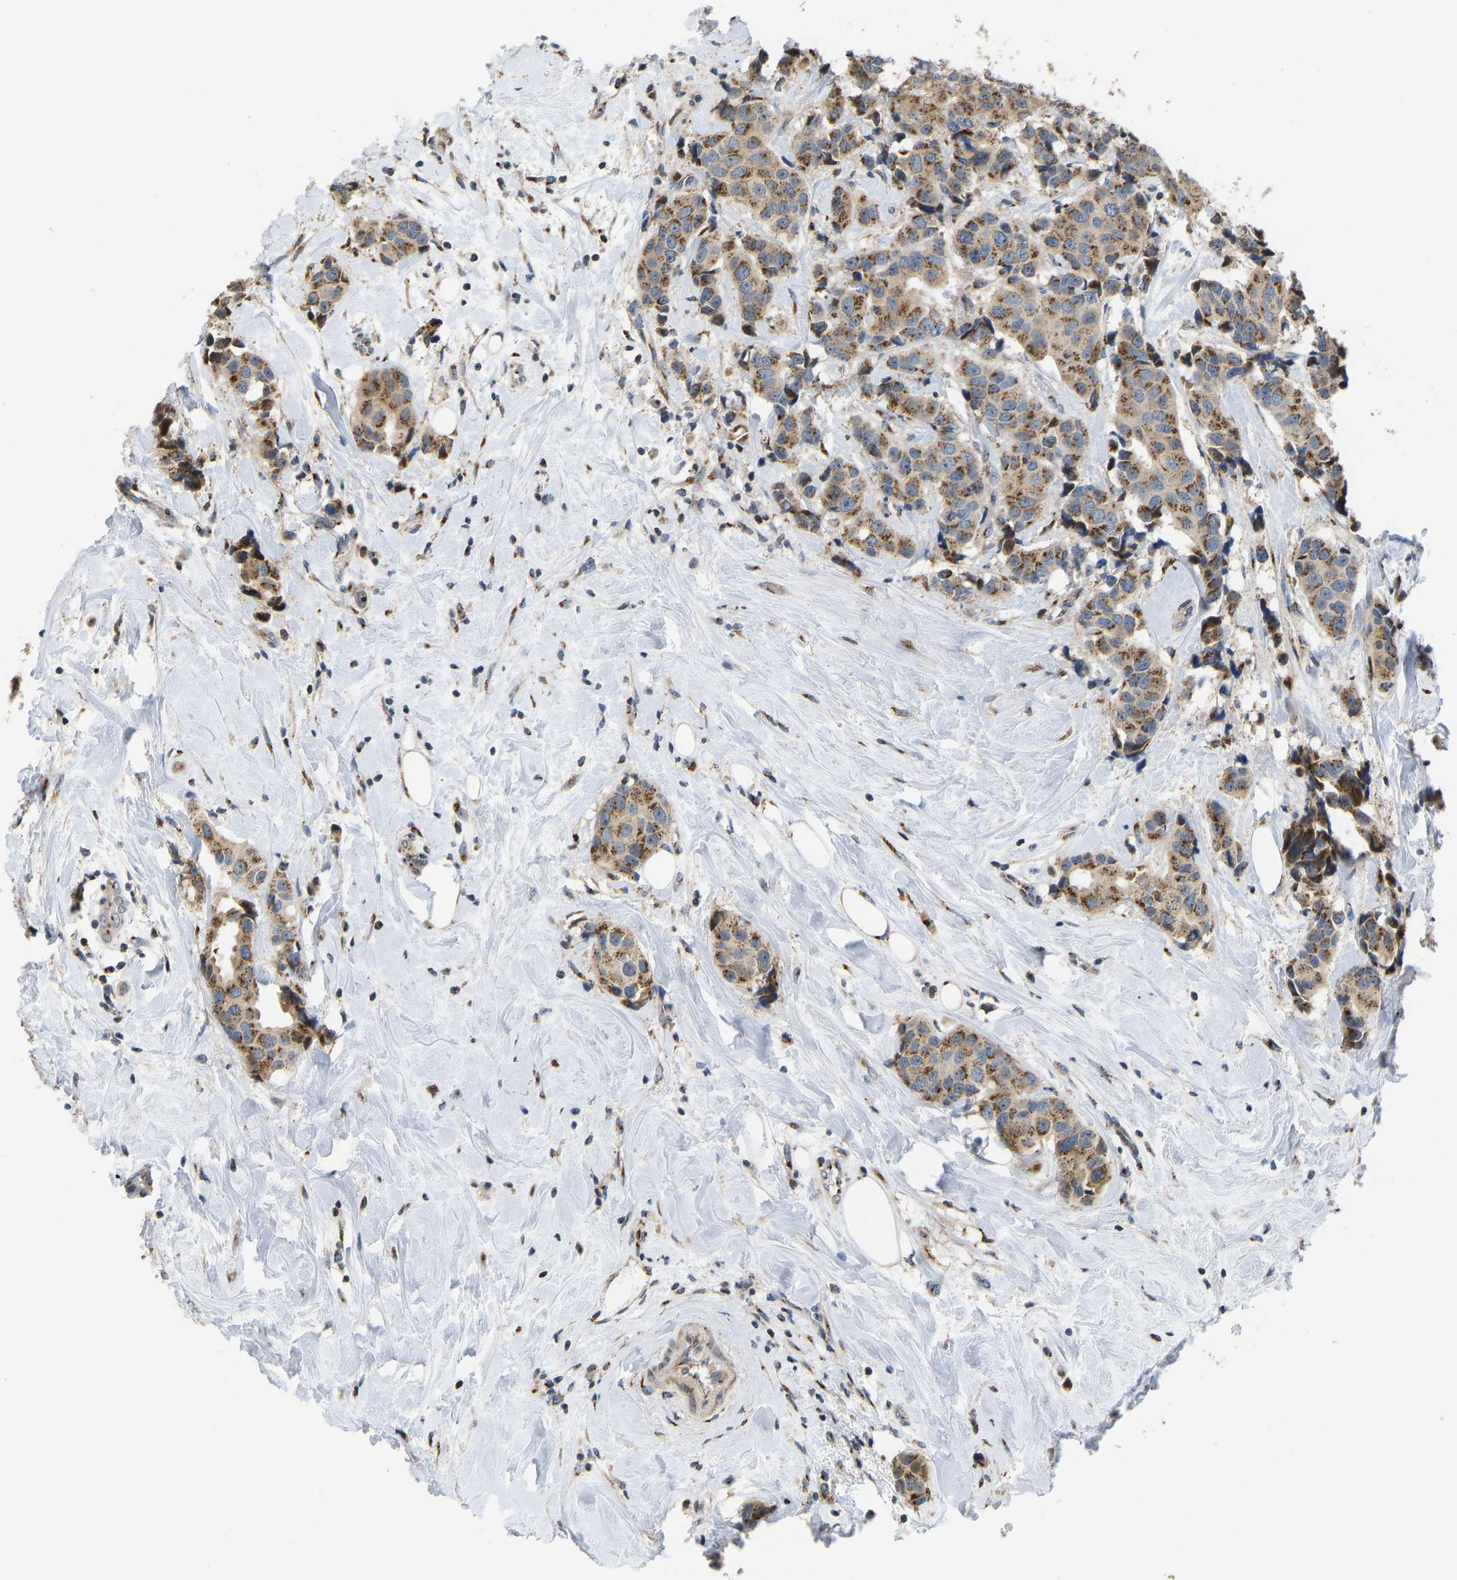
{"staining": {"intensity": "strong", "quantity": ">75%", "location": "cytoplasmic/membranous"}, "tissue": "breast cancer", "cell_type": "Tumor cells", "image_type": "cancer", "snomed": [{"axis": "morphology", "description": "Normal tissue, NOS"}, {"axis": "morphology", "description": "Duct carcinoma"}, {"axis": "topography", "description": "Breast"}], "caption": "Breast invasive ductal carcinoma stained with a brown dye exhibits strong cytoplasmic/membranous positive staining in approximately >75% of tumor cells.", "gene": "YIPF4", "patient": {"sex": "female", "age": 39}}